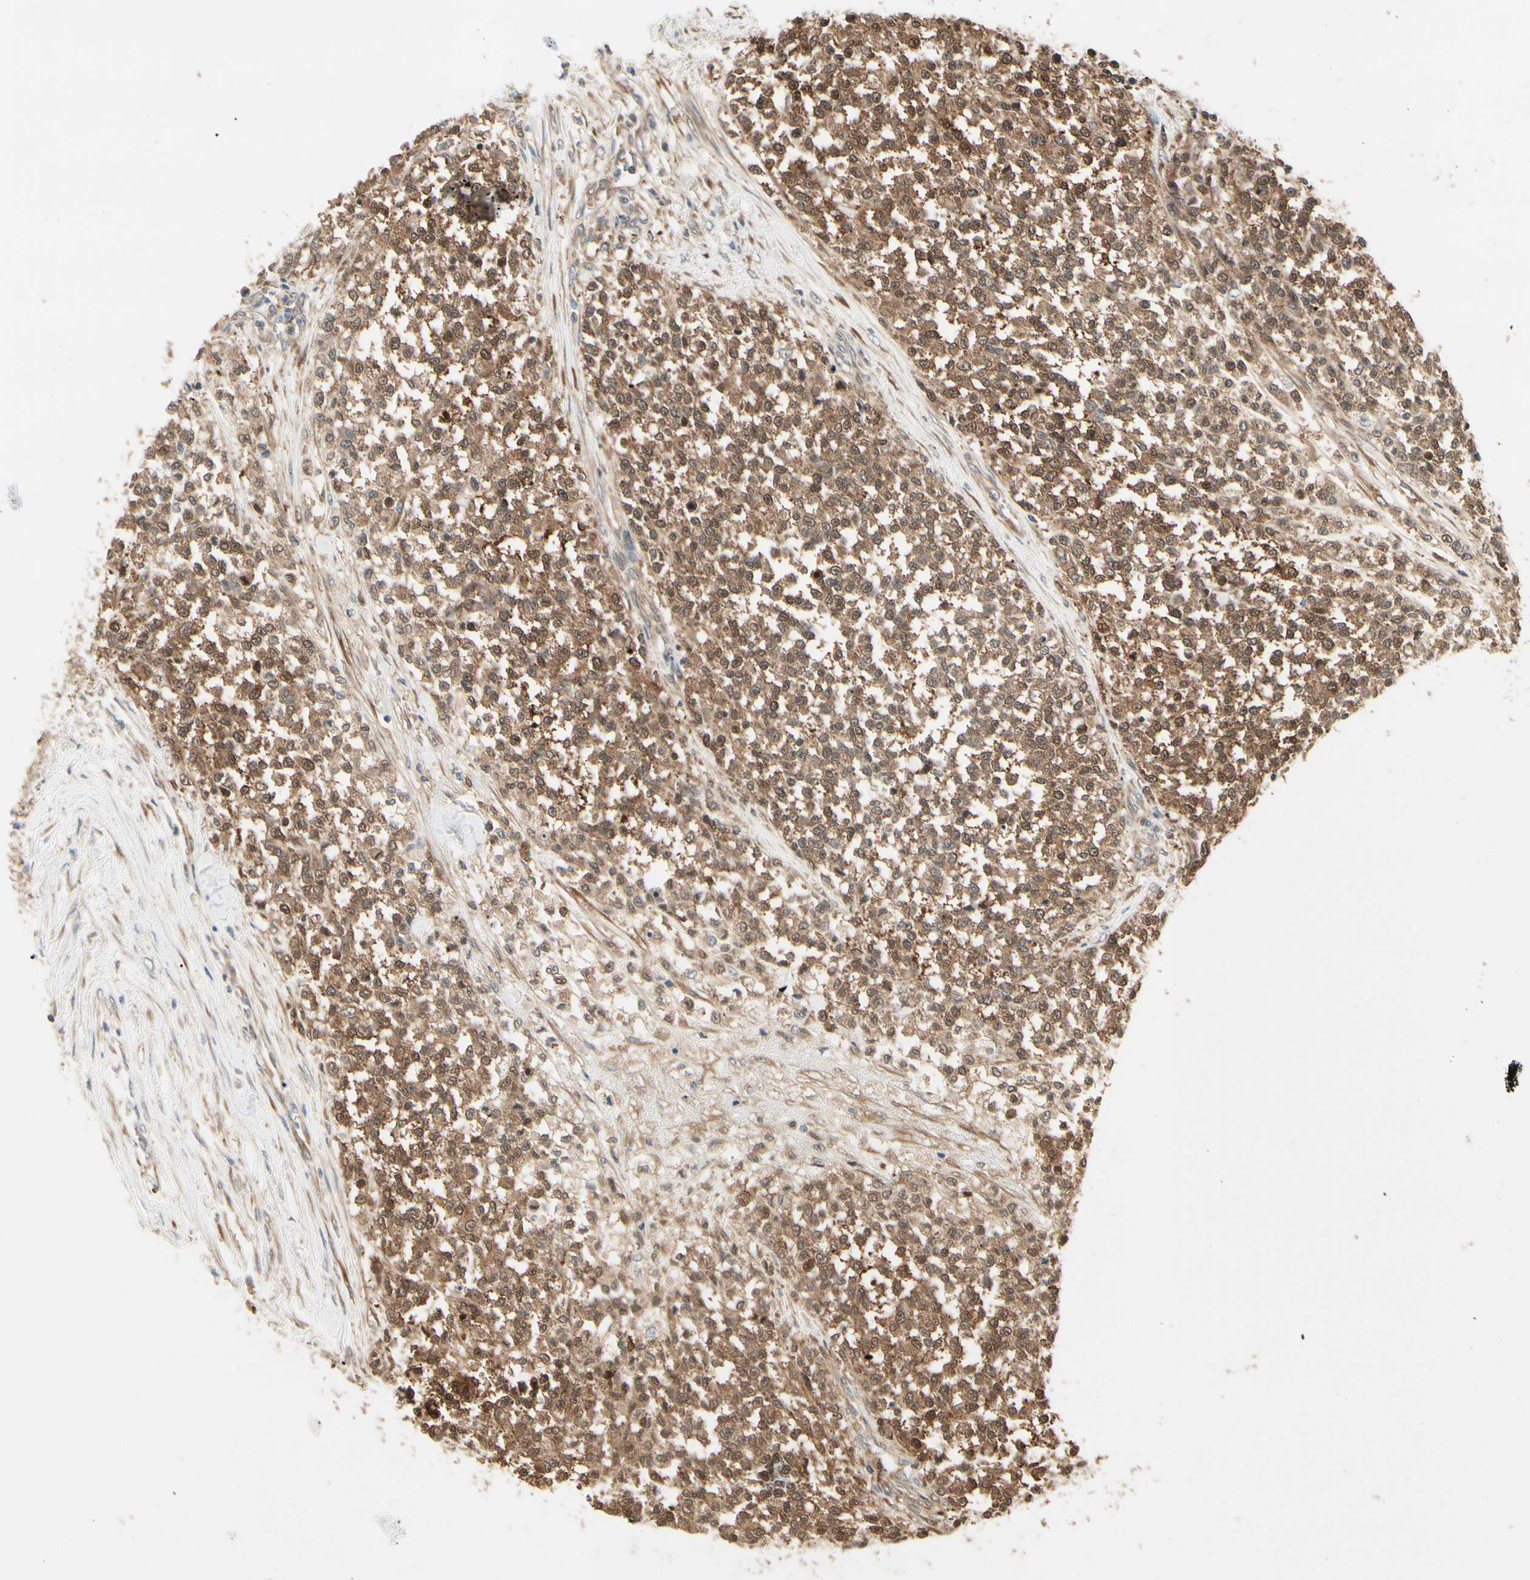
{"staining": {"intensity": "moderate", "quantity": ">75%", "location": "cytoplasmic/membranous,nuclear"}, "tissue": "testis cancer", "cell_type": "Tumor cells", "image_type": "cancer", "snomed": [{"axis": "morphology", "description": "Seminoma, NOS"}, {"axis": "topography", "description": "Testis"}], "caption": "The image shows staining of testis seminoma, revealing moderate cytoplasmic/membranous and nuclear protein expression (brown color) within tumor cells.", "gene": "NME1-NME2", "patient": {"sex": "male", "age": 59}}